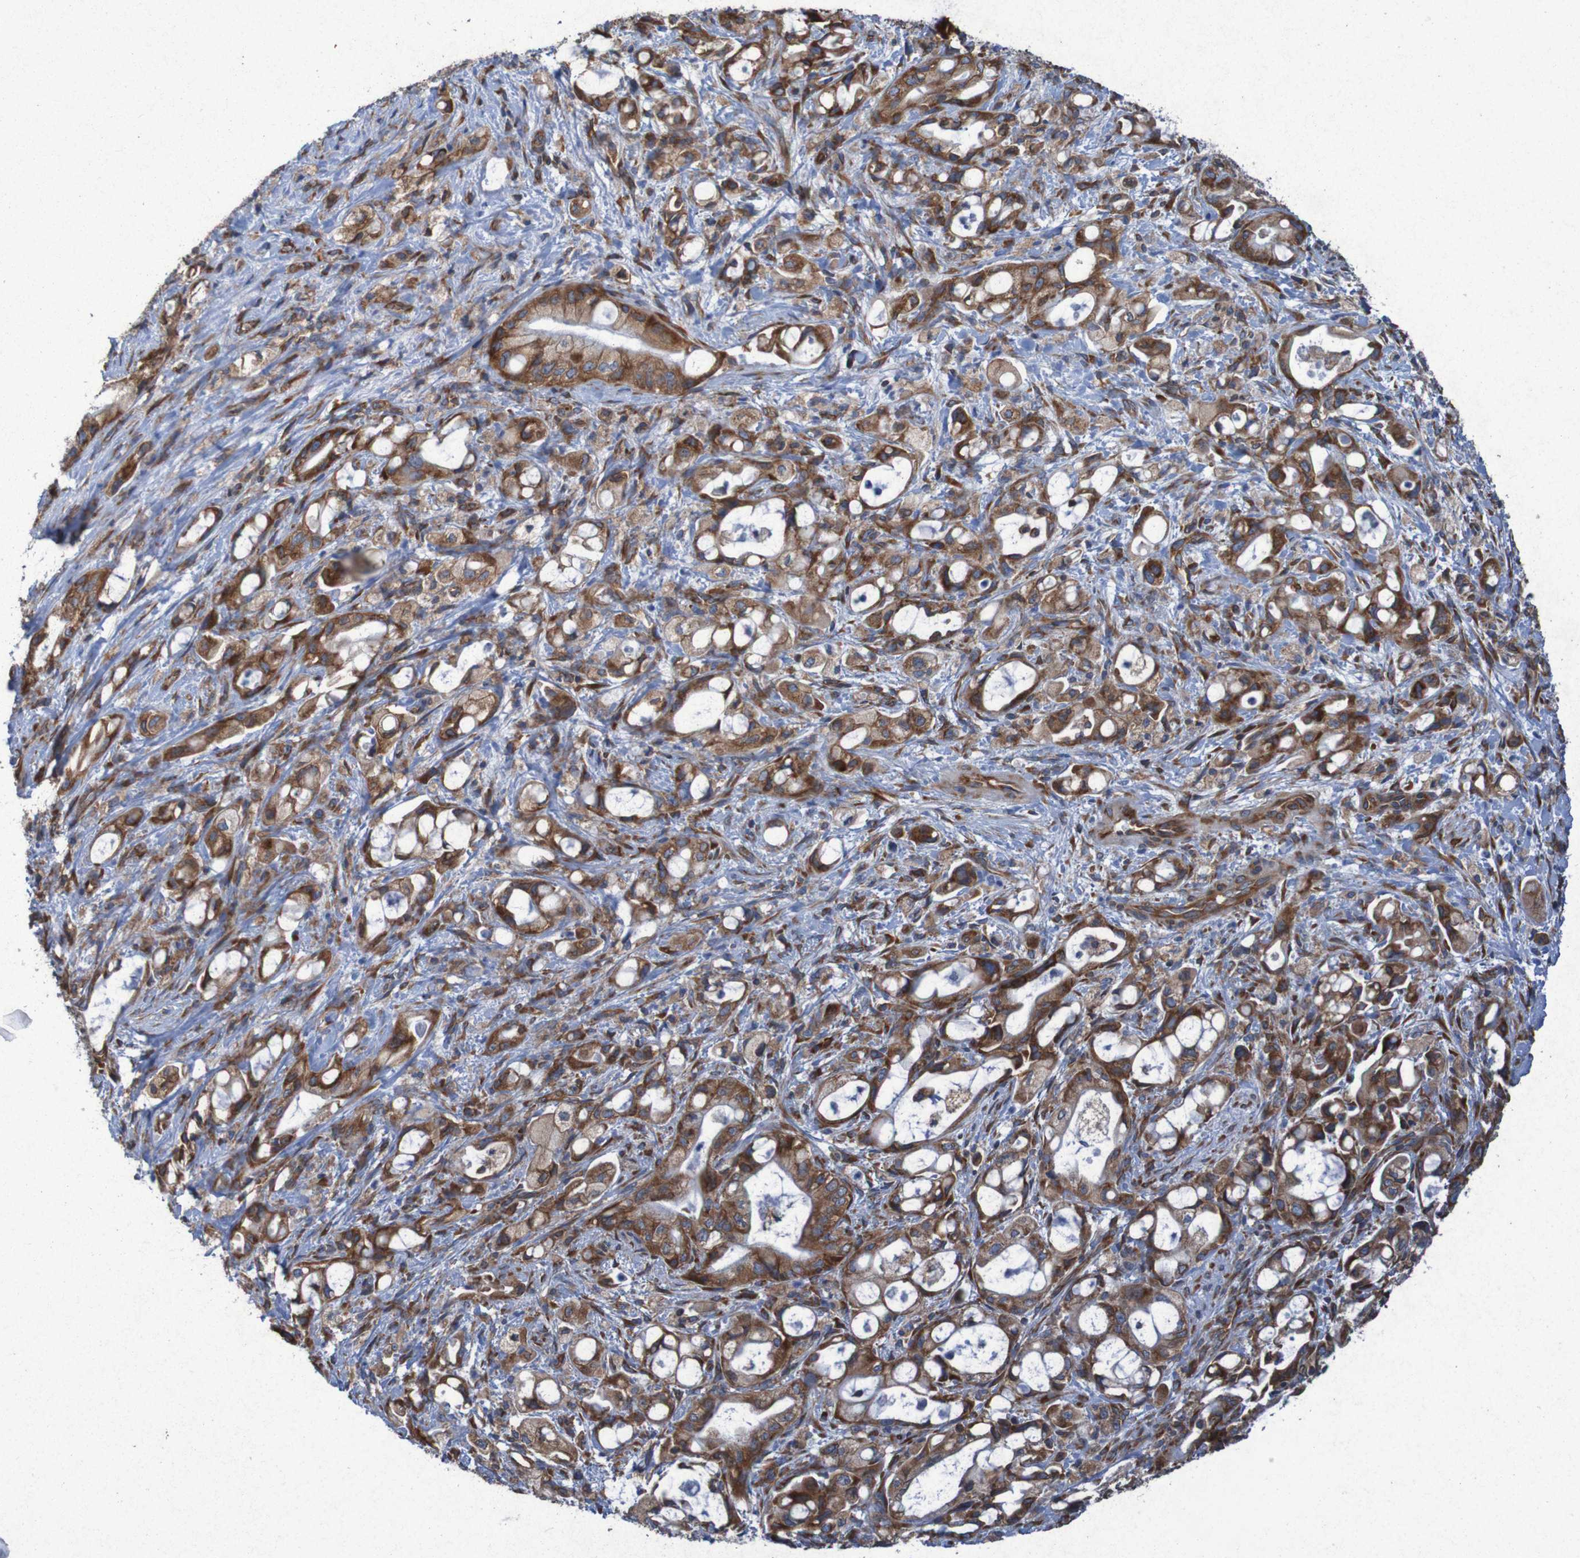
{"staining": {"intensity": "strong", "quantity": ">75%", "location": "cytoplasmic/membranous"}, "tissue": "pancreatic cancer", "cell_type": "Tumor cells", "image_type": "cancer", "snomed": [{"axis": "morphology", "description": "Adenocarcinoma, NOS"}, {"axis": "topography", "description": "Pancreas"}], "caption": "An image of pancreatic cancer (adenocarcinoma) stained for a protein reveals strong cytoplasmic/membranous brown staining in tumor cells.", "gene": "RPL10", "patient": {"sex": "male", "age": 79}}